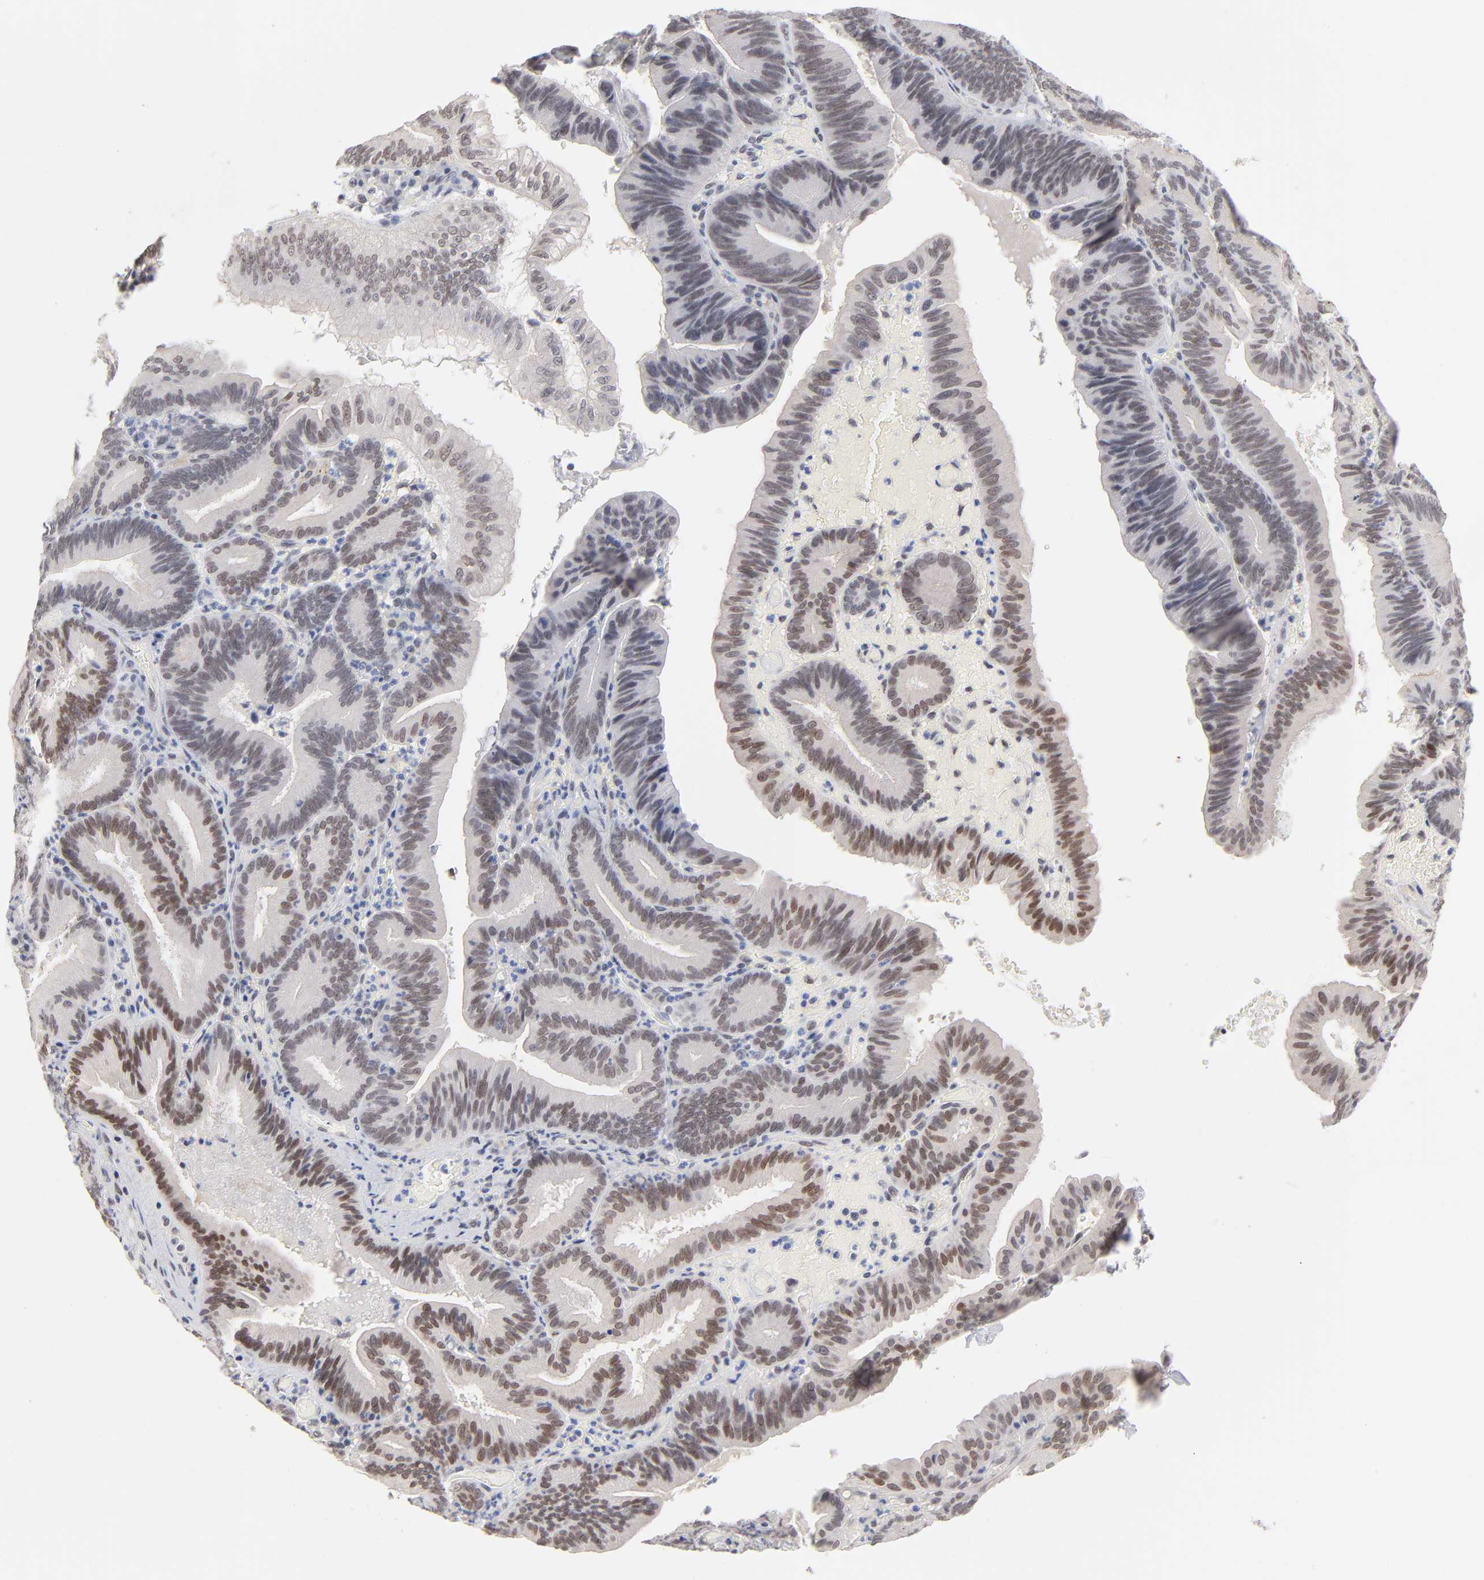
{"staining": {"intensity": "moderate", "quantity": "<25%", "location": "nuclear"}, "tissue": "pancreatic cancer", "cell_type": "Tumor cells", "image_type": "cancer", "snomed": [{"axis": "morphology", "description": "Adenocarcinoma, NOS"}, {"axis": "topography", "description": "Pancreas"}], "caption": "Protein staining of pancreatic cancer (adenocarcinoma) tissue exhibits moderate nuclear positivity in about <25% of tumor cells. (Brightfield microscopy of DAB IHC at high magnification).", "gene": "MBIP", "patient": {"sex": "male", "age": 82}}